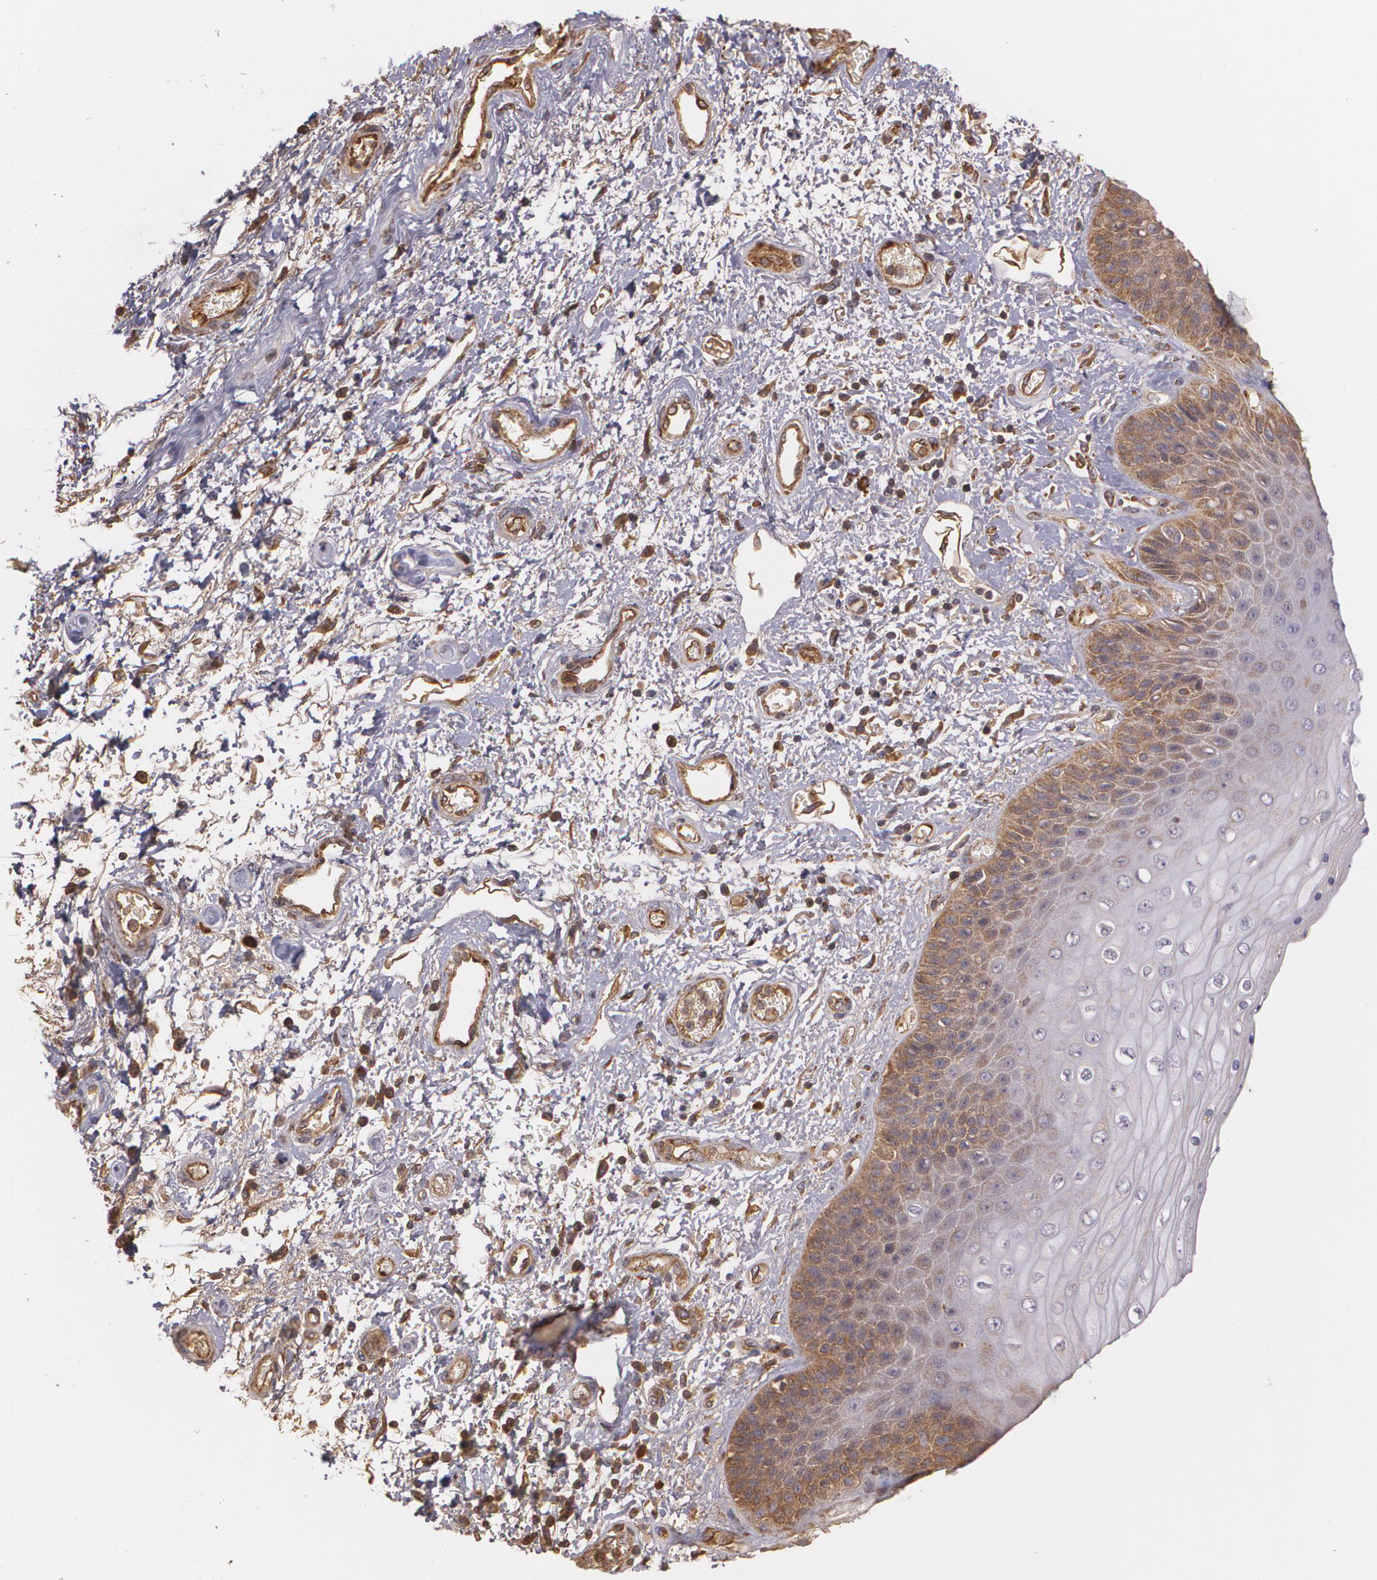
{"staining": {"intensity": "strong", "quantity": "<25%", "location": "cytoplasmic/membranous"}, "tissue": "skin", "cell_type": "Epidermal cells", "image_type": "normal", "snomed": [{"axis": "morphology", "description": "Normal tissue, NOS"}, {"axis": "topography", "description": "Anal"}], "caption": "Epidermal cells exhibit medium levels of strong cytoplasmic/membranous expression in about <25% of cells in normal human skin. (brown staining indicates protein expression, while blue staining denotes nuclei).", "gene": "ECE1", "patient": {"sex": "female", "age": 46}}